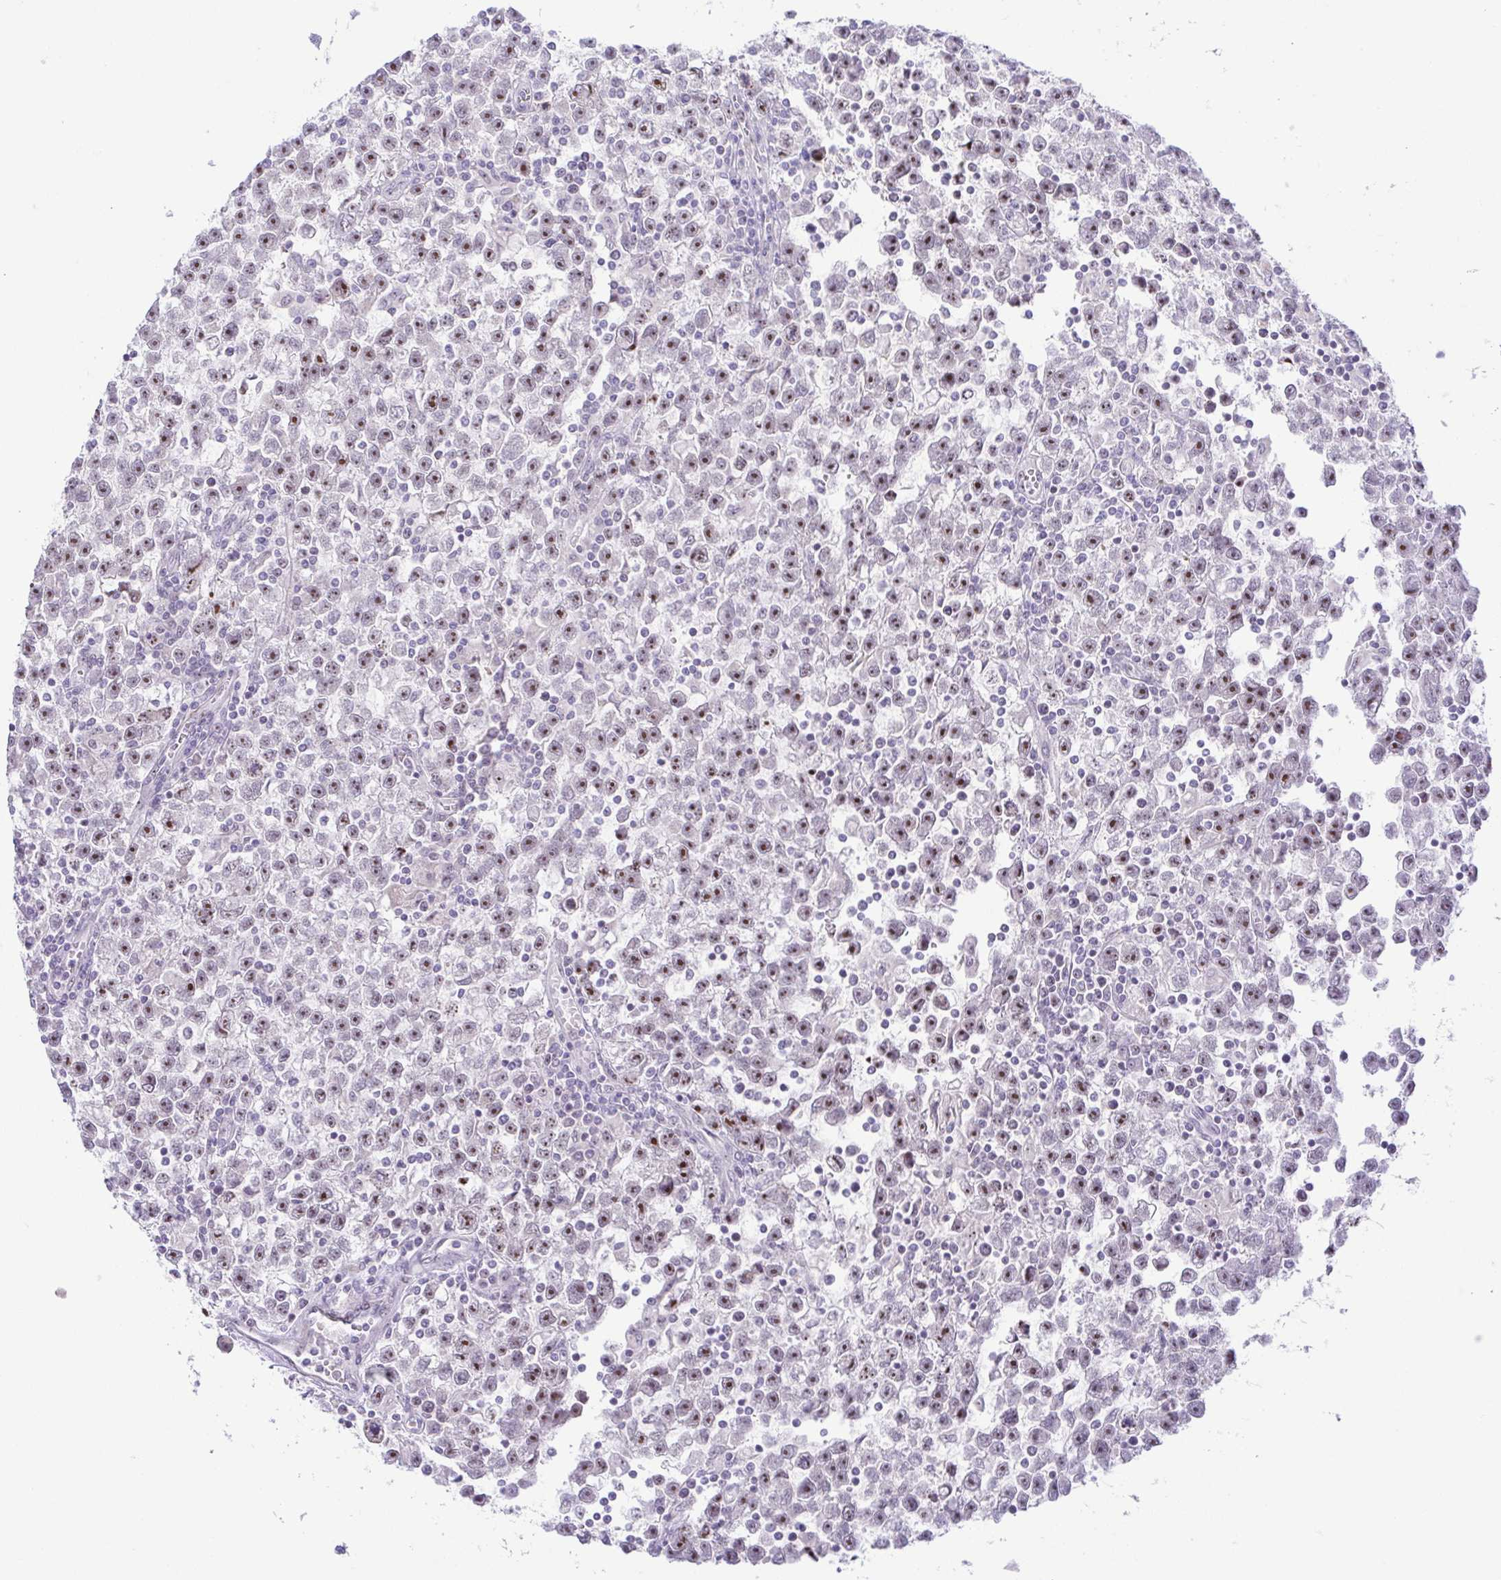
{"staining": {"intensity": "weak", "quantity": "<25%", "location": "nuclear"}, "tissue": "testis cancer", "cell_type": "Tumor cells", "image_type": "cancer", "snomed": [{"axis": "morphology", "description": "Seminoma, NOS"}, {"axis": "topography", "description": "Testis"}], "caption": "This is an immunohistochemistry histopathology image of human seminoma (testis). There is no positivity in tumor cells.", "gene": "RSL24D1", "patient": {"sex": "male", "age": 31}}